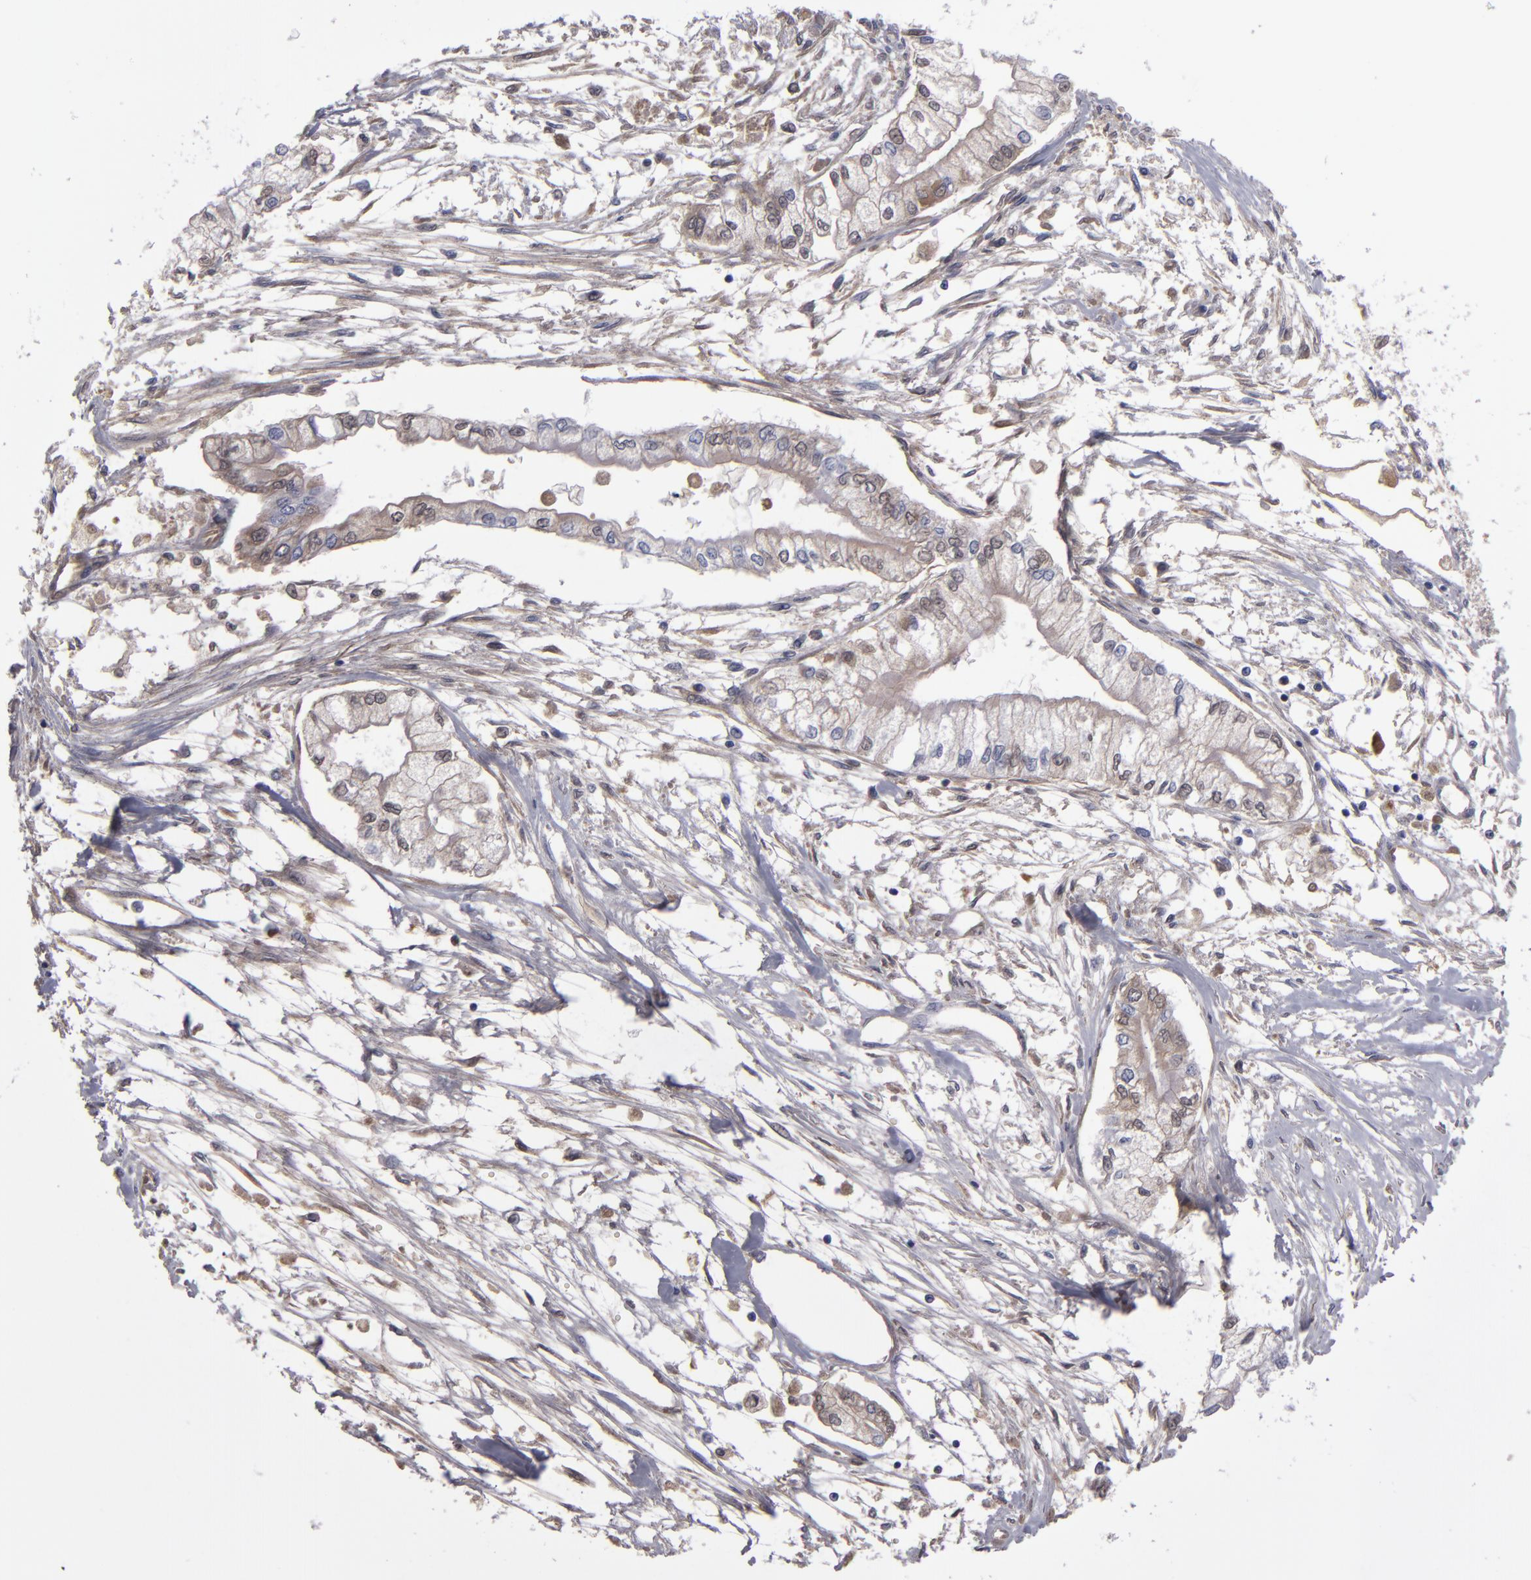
{"staining": {"intensity": "weak", "quantity": "25%-75%", "location": "cytoplasmic/membranous"}, "tissue": "pancreatic cancer", "cell_type": "Tumor cells", "image_type": "cancer", "snomed": [{"axis": "morphology", "description": "Adenocarcinoma, NOS"}, {"axis": "topography", "description": "Pancreas"}], "caption": "Immunohistochemical staining of human pancreatic cancer exhibits low levels of weak cytoplasmic/membranous protein expression in approximately 25%-75% of tumor cells.", "gene": "ITIH4", "patient": {"sex": "male", "age": 79}}